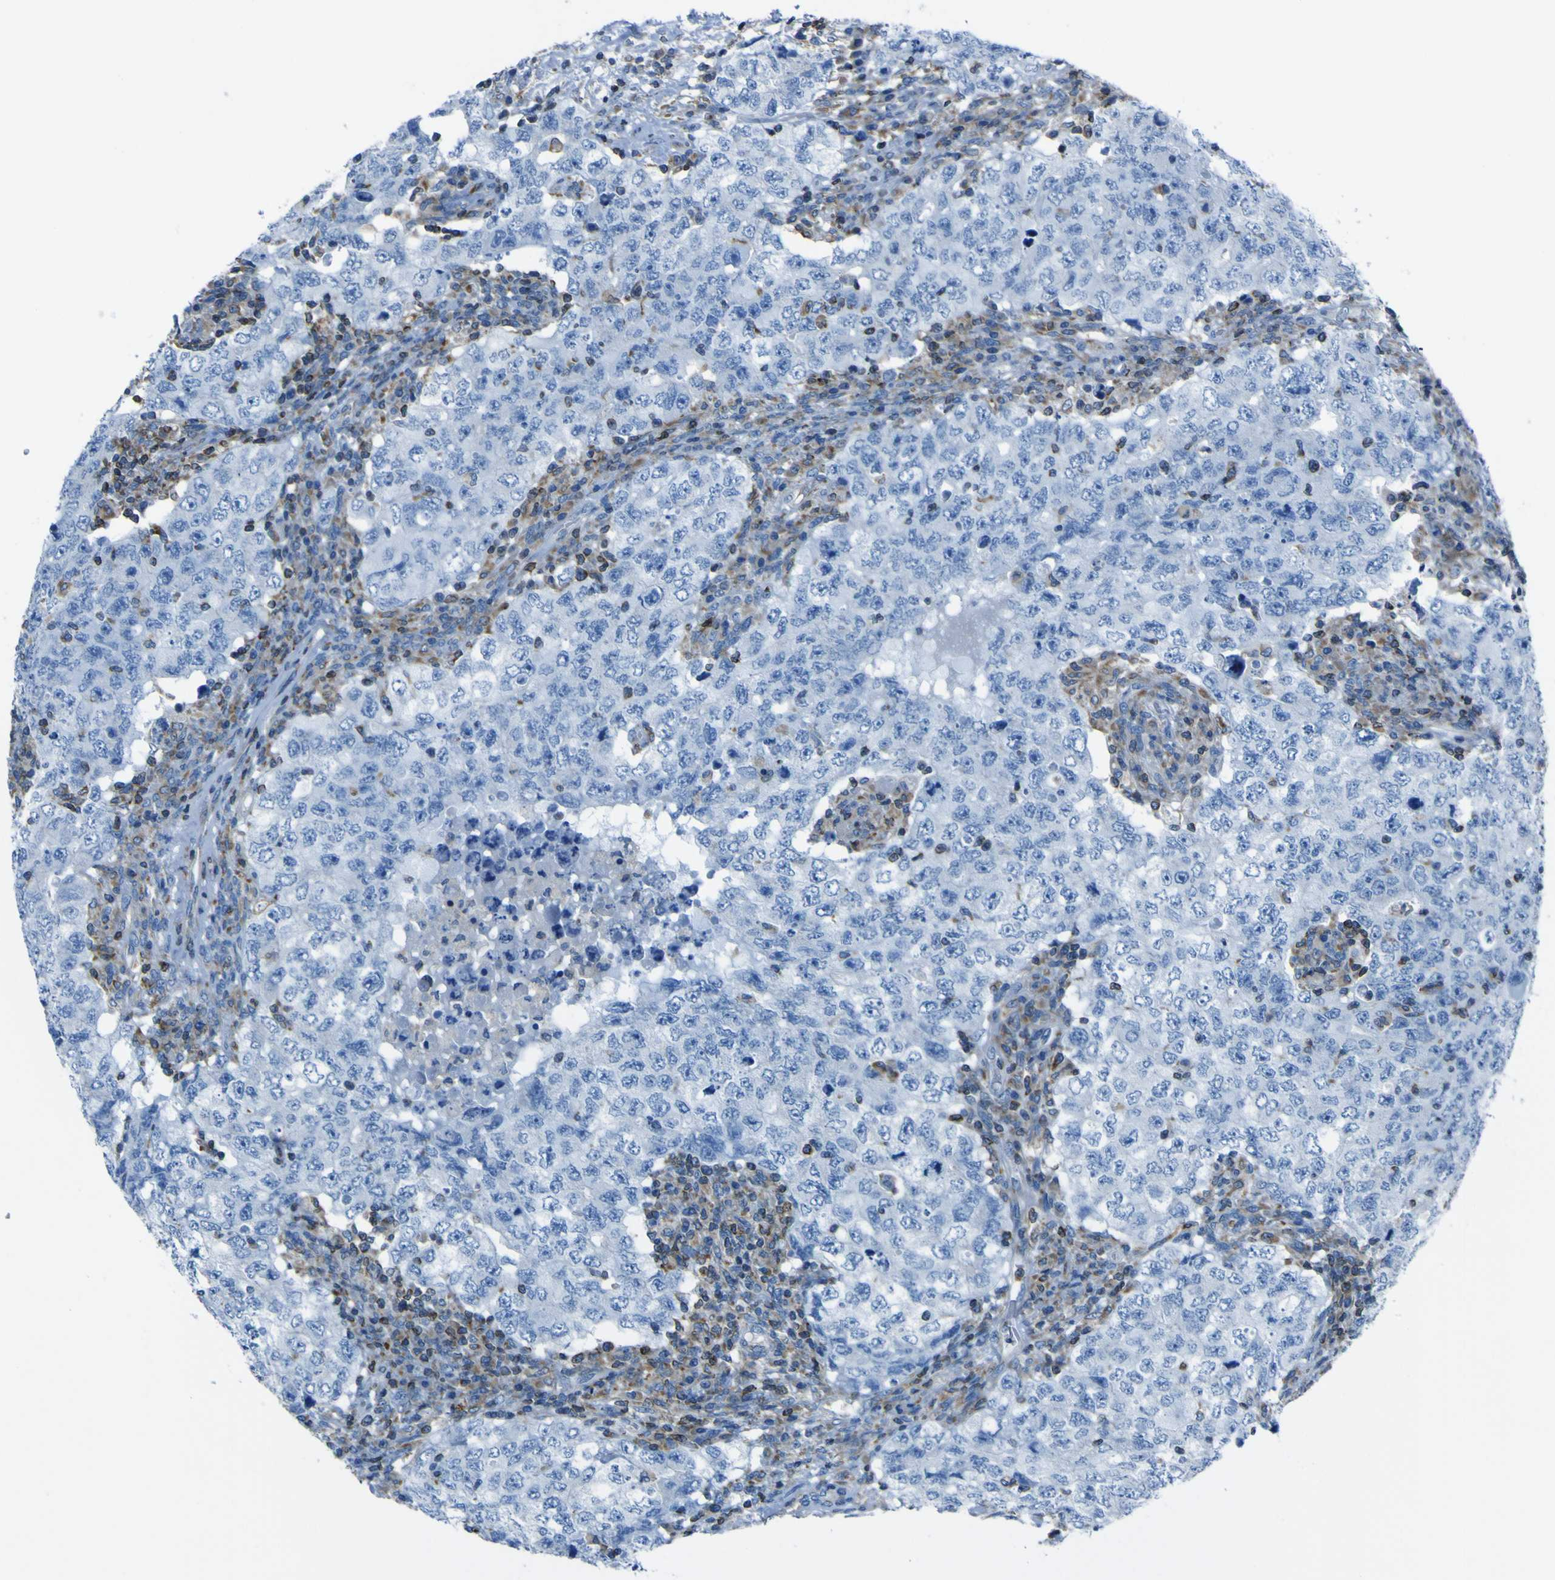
{"staining": {"intensity": "negative", "quantity": "none", "location": "none"}, "tissue": "testis cancer", "cell_type": "Tumor cells", "image_type": "cancer", "snomed": [{"axis": "morphology", "description": "Carcinoma, Embryonal, NOS"}, {"axis": "topography", "description": "Testis"}], "caption": "Protein analysis of embryonal carcinoma (testis) demonstrates no significant positivity in tumor cells.", "gene": "STIM1", "patient": {"sex": "male", "age": 26}}